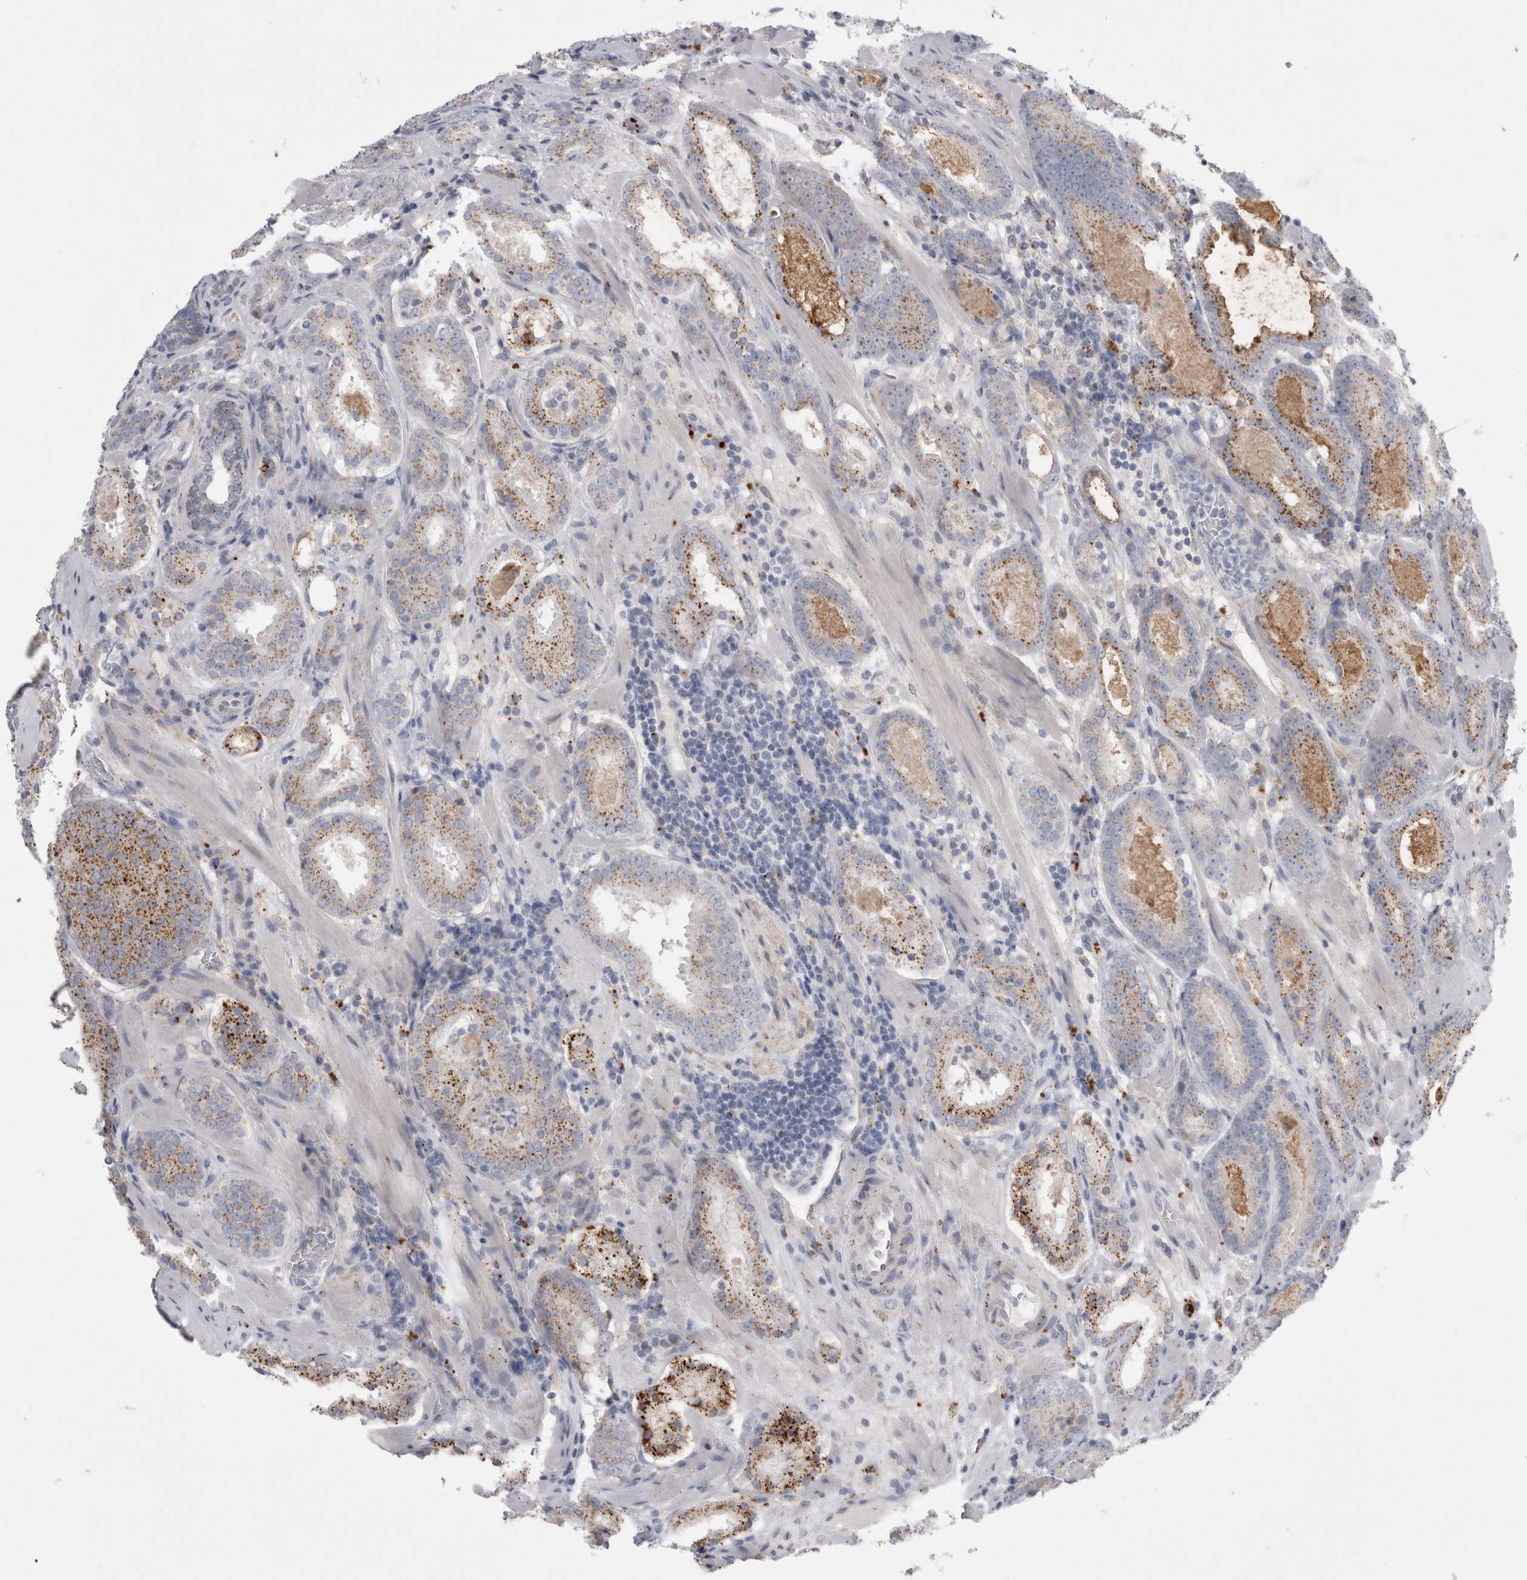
{"staining": {"intensity": "moderate", "quantity": "25%-75%", "location": "cytoplasmic/membranous"}, "tissue": "prostate cancer", "cell_type": "Tumor cells", "image_type": "cancer", "snomed": [{"axis": "morphology", "description": "Adenocarcinoma, Low grade"}, {"axis": "topography", "description": "Prostate"}], "caption": "The micrograph demonstrates a brown stain indicating the presence of a protein in the cytoplasmic/membranous of tumor cells in prostate adenocarcinoma (low-grade).", "gene": "EPDR1", "patient": {"sex": "male", "age": 69}}